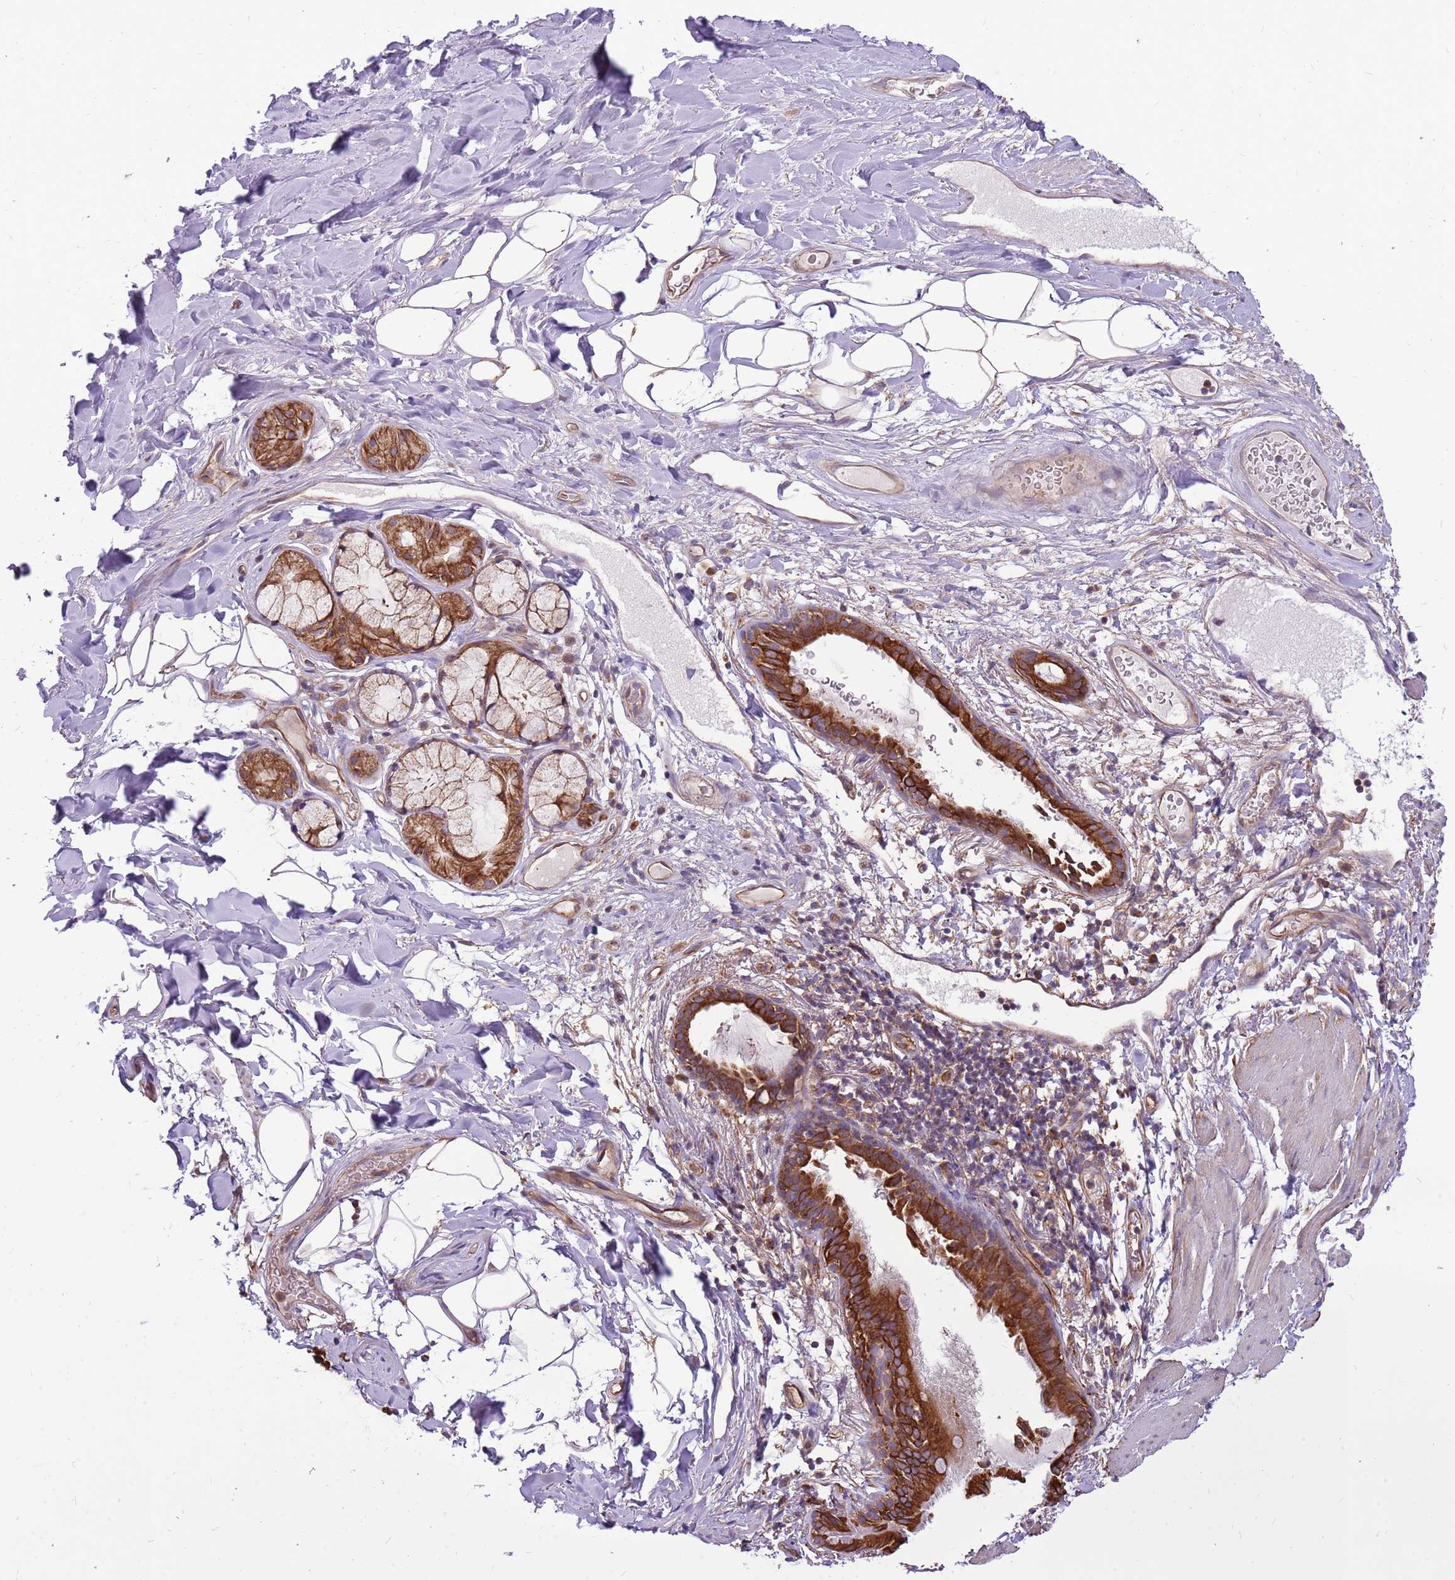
{"staining": {"intensity": "strong", "quantity": ">75%", "location": "cytoplasmic/membranous"}, "tissue": "bronchus", "cell_type": "Respiratory epithelial cells", "image_type": "normal", "snomed": [{"axis": "morphology", "description": "Normal tissue, NOS"}, {"axis": "topography", "description": "Cartilage tissue"}], "caption": "An IHC photomicrograph of normal tissue is shown. Protein staining in brown labels strong cytoplasmic/membranous positivity in bronchus within respiratory epithelial cells. Using DAB (3,3'-diaminobenzidine) (brown) and hematoxylin (blue) stains, captured at high magnification using brightfield microscopy.", "gene": "WASHC4", "patient": {"sex": "male", "age": 63}}